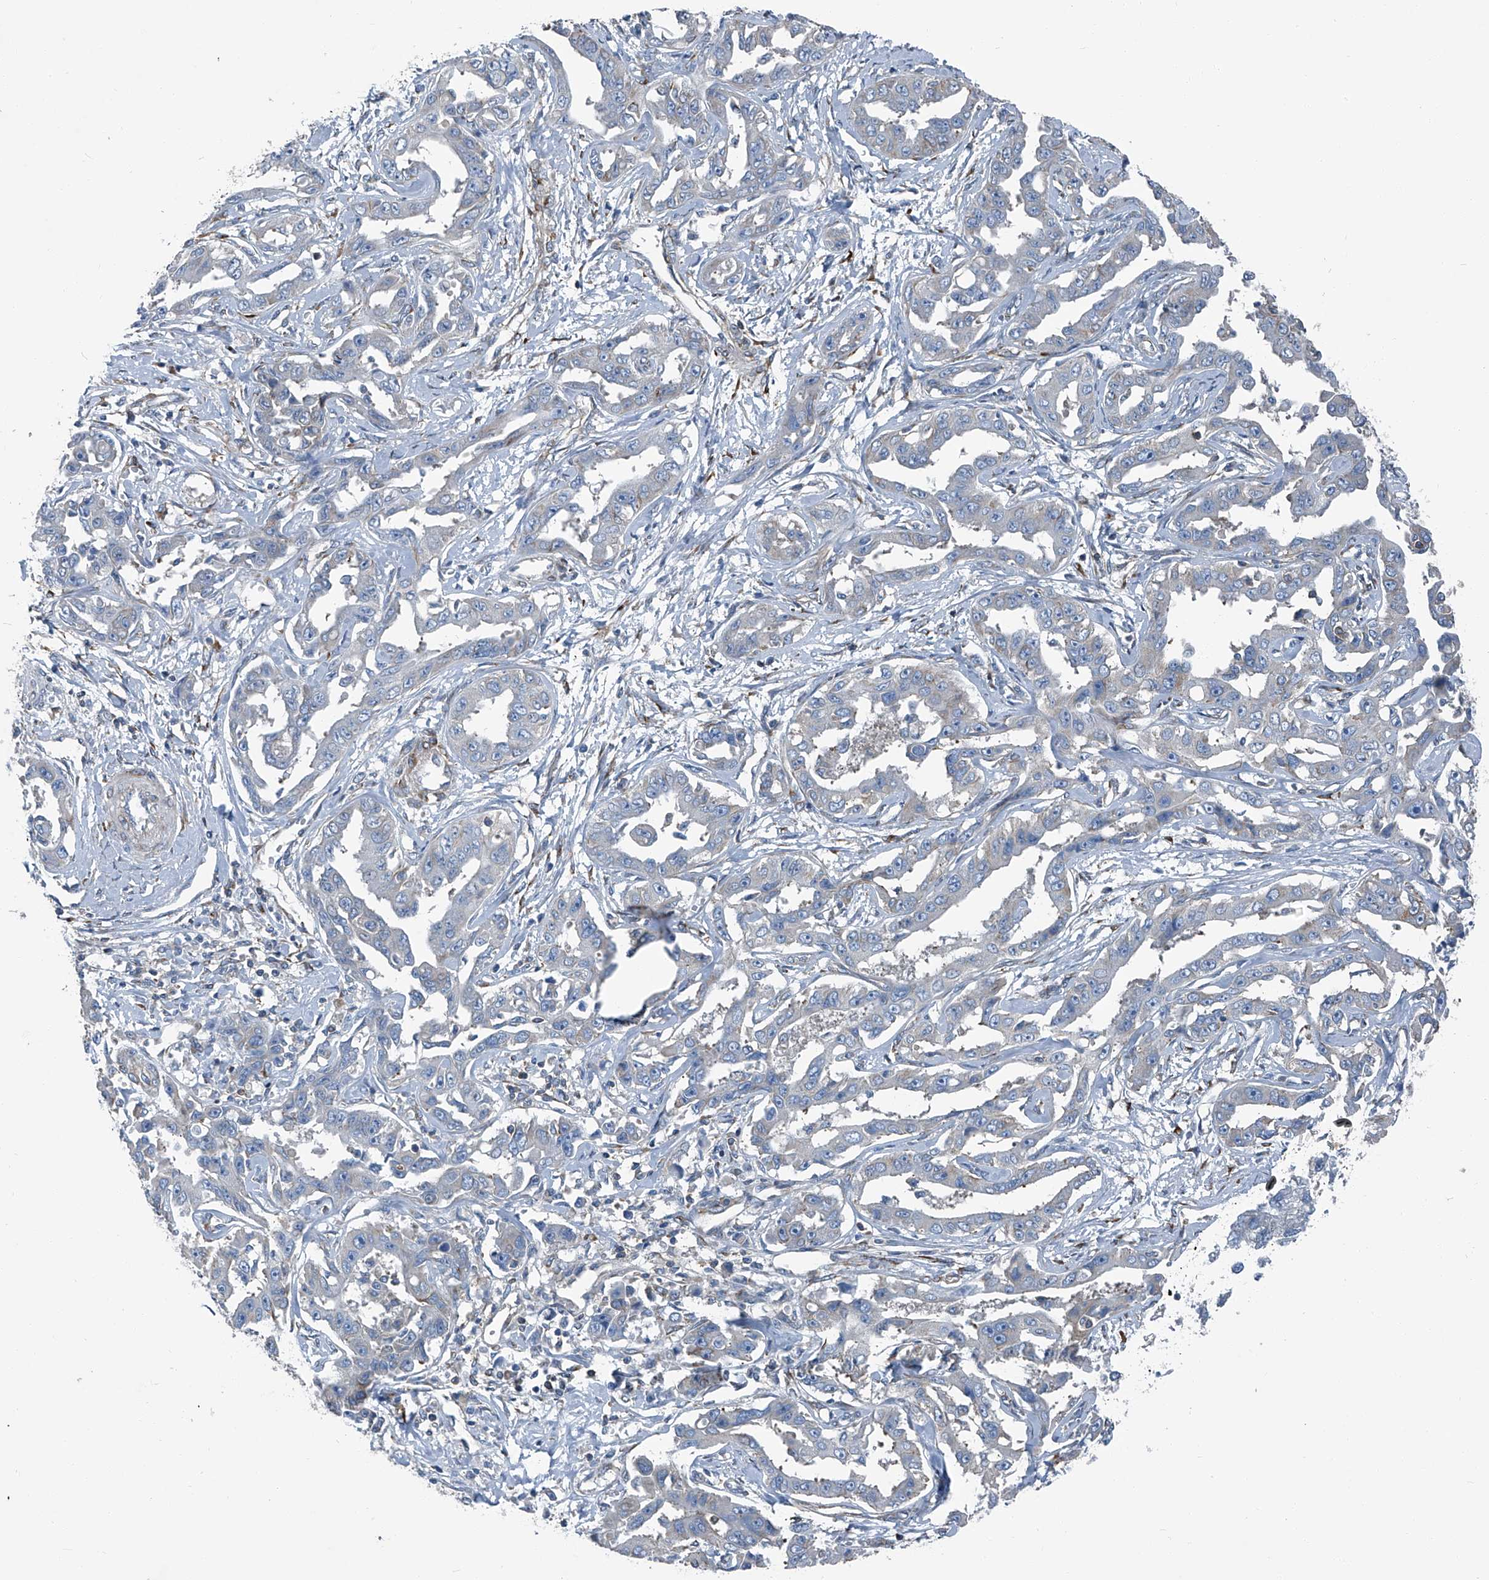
{"staining": {"intensity": "negative", "quantity": "none", "location": "none"}, "tissue": "liver cancer", "cell_type": "Tumor cells", "image_type": "cancer", "snomed": [{"axis": "morphology", "description": "Cholangiocarcinoma"}, {"axis": "topography", "description": "Liver"}], "caption": "A histopathology image of human liver cancer is negative for staining in tumor cells.", "gene": "SEPTIN7", "patient": {"sex": "male", "age": 59}}